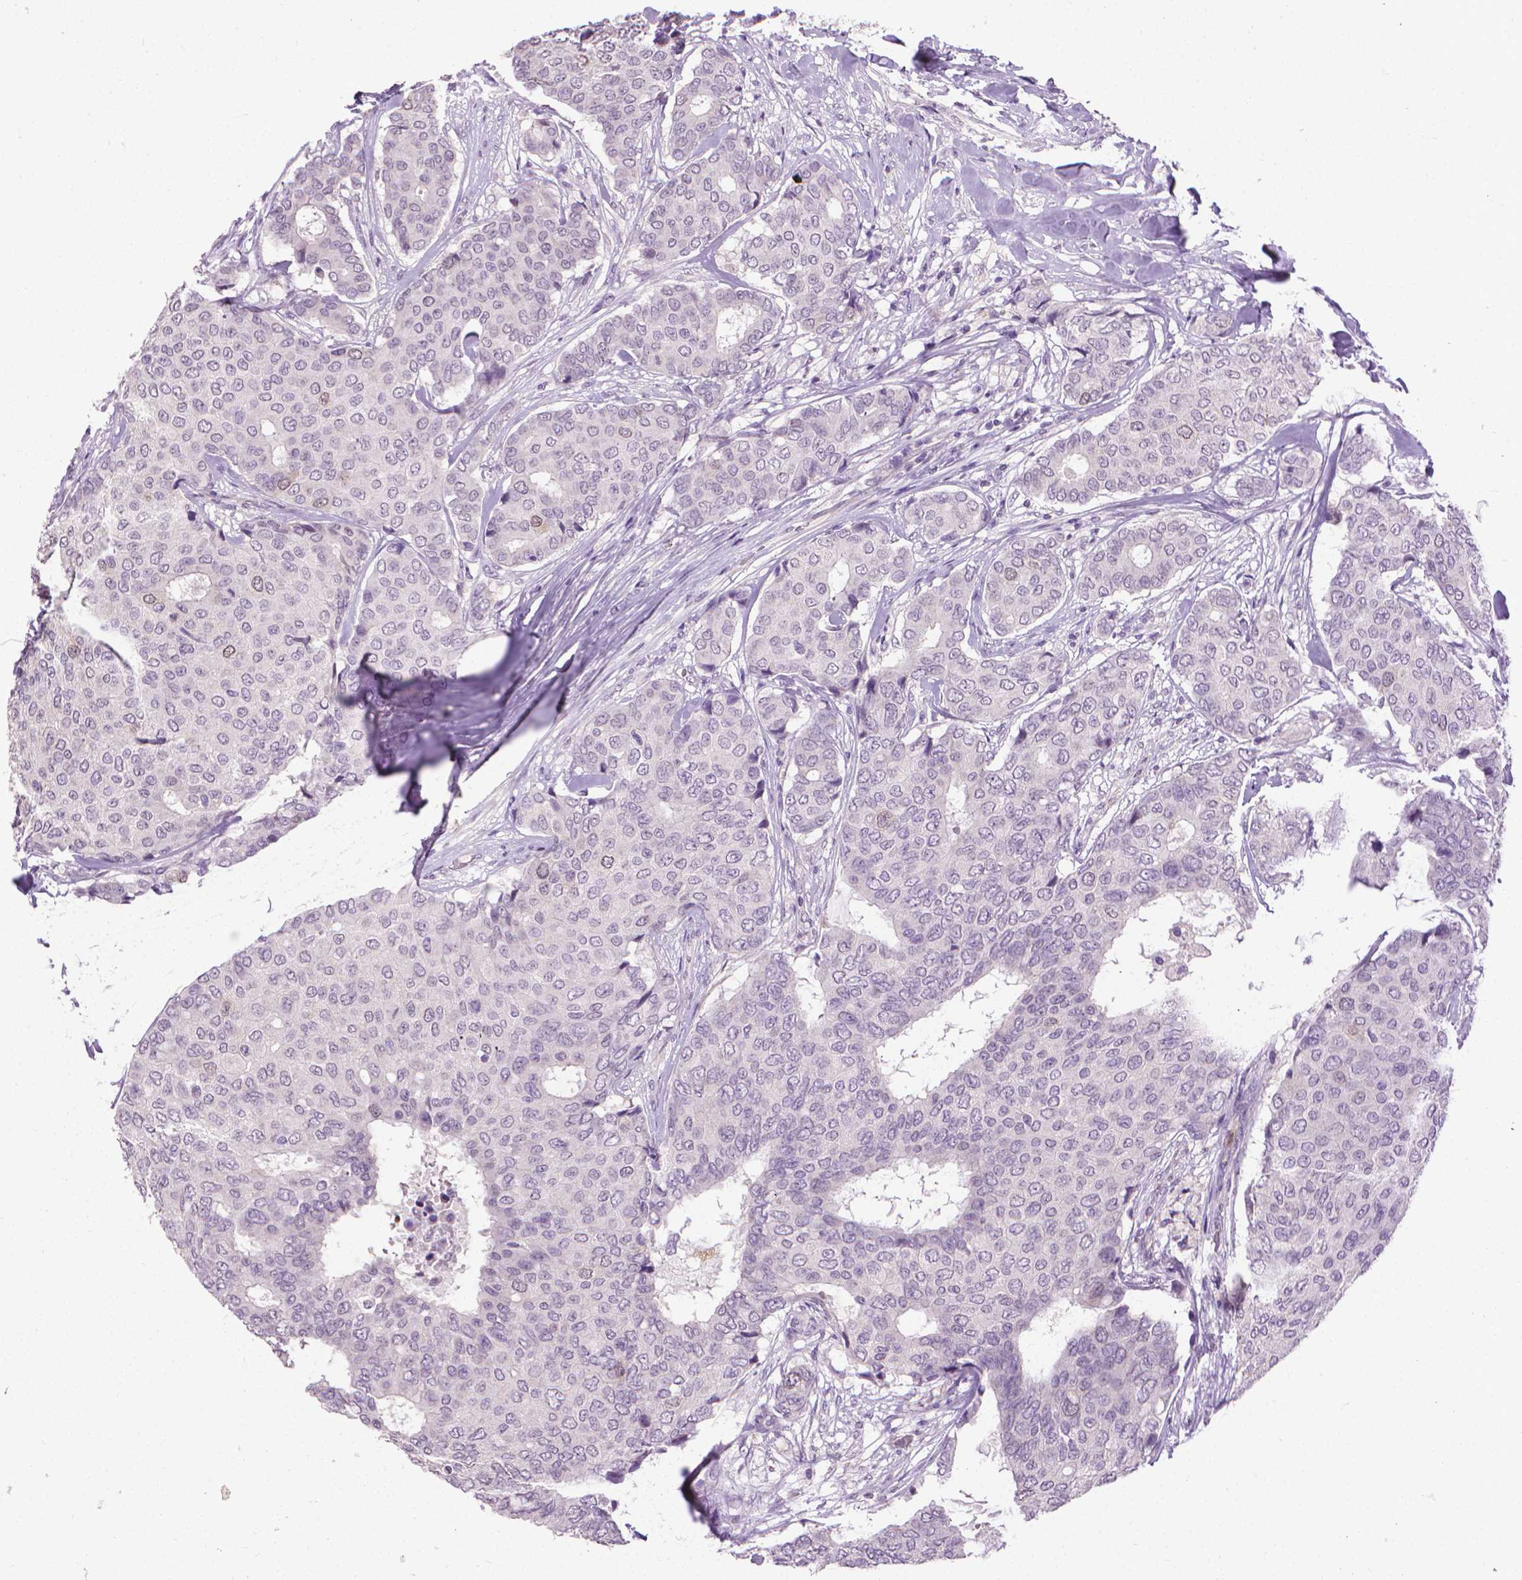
{"staining": {"intensity": "negative", "quantity": "none", "location": "none"}, "tissue": "breast cancer", "cell_type": "Tumor cells", "image_type": "cancer", "snomed": [{"axis": "morphology", "description": "Duct carcinoma"}, {"axis": "topography", "description": "Breast"}], "caption": "Immunohistochemistry micrograph of human breast cancer (infiltrating ductal carcinoma) stained for a protein (brown), which exhibits no expression in tumor cells.", "gene": "CDKN2D", "patient": {"sex": "female", "age": 75}}